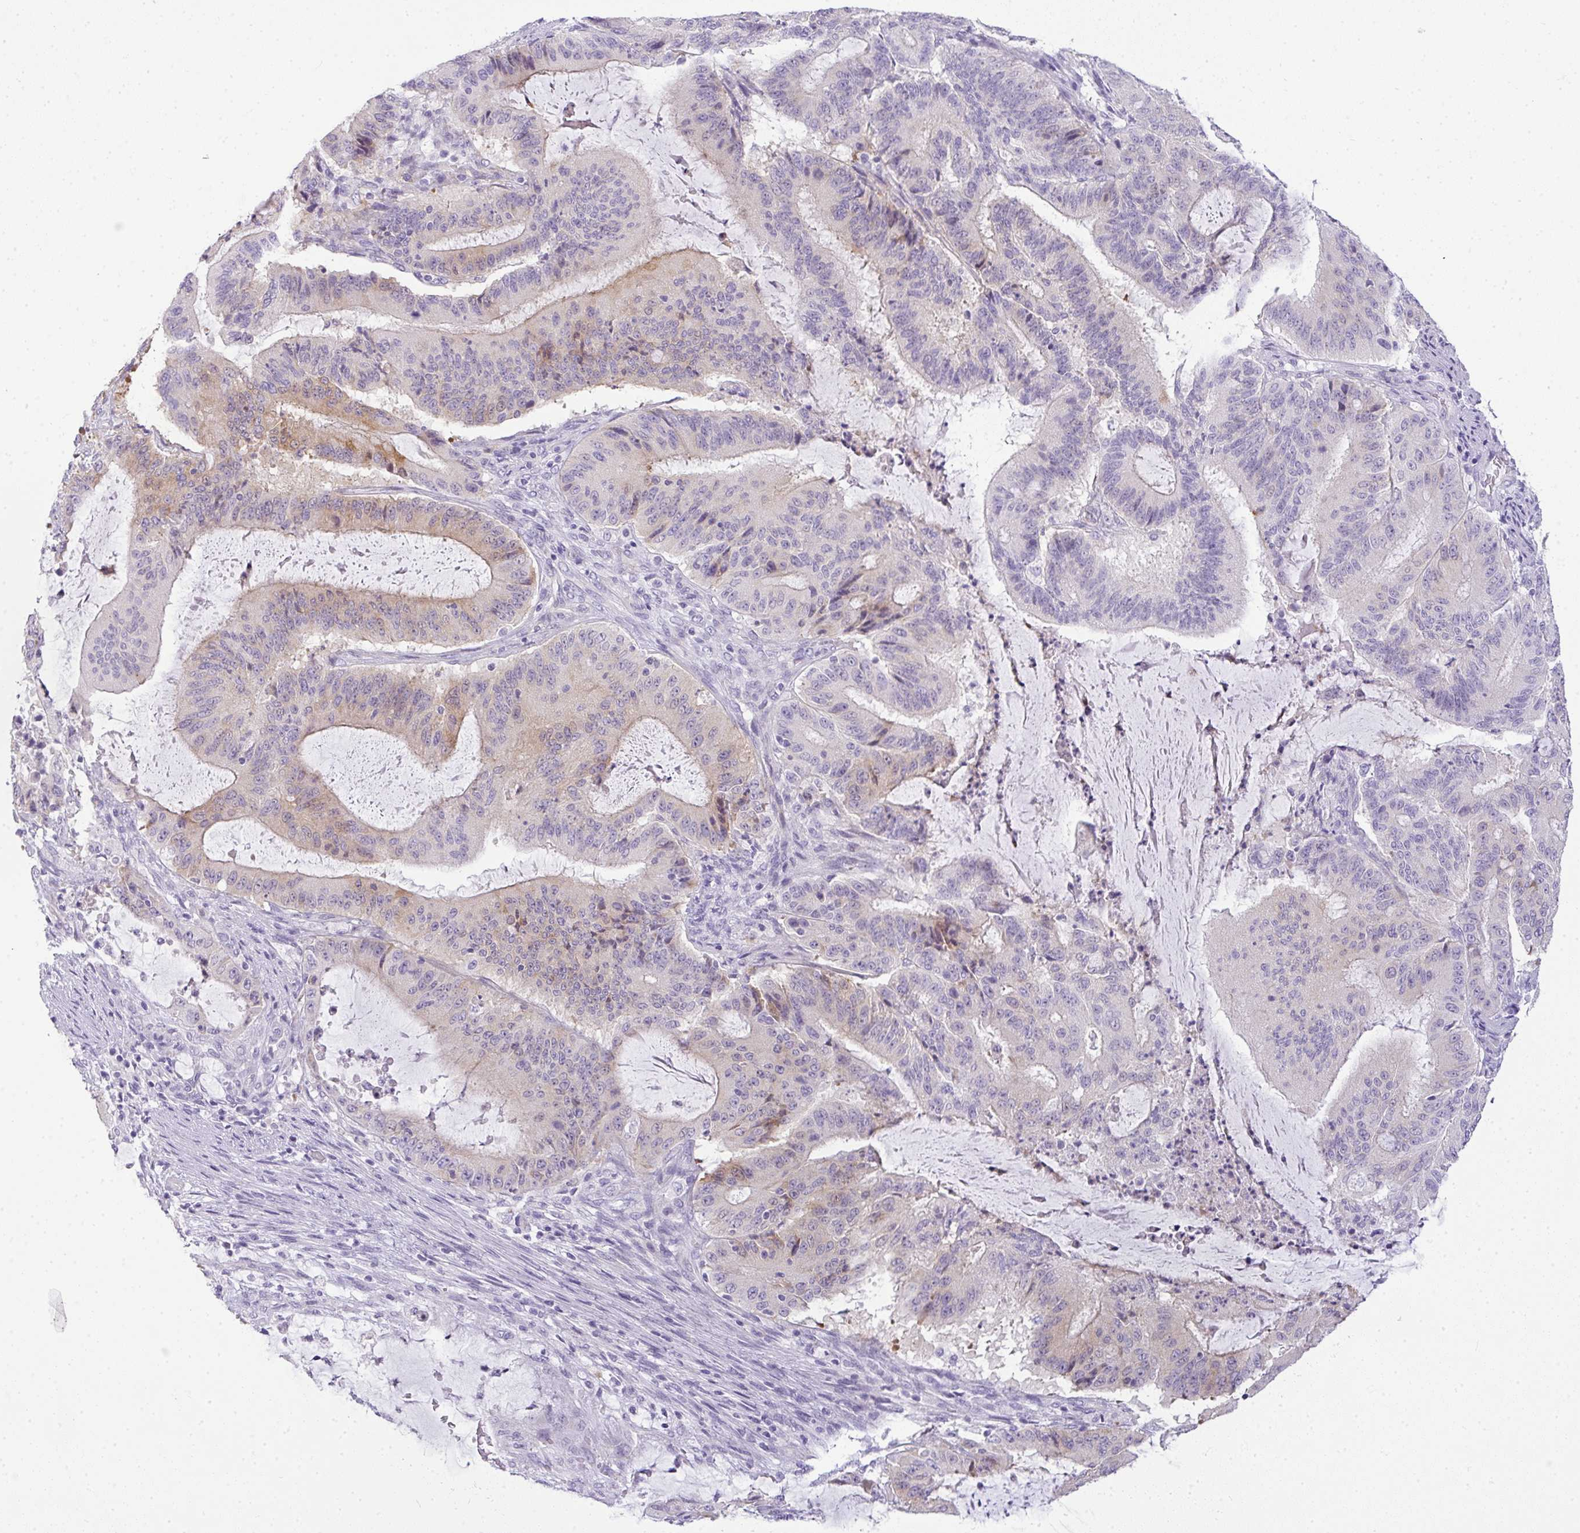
{"staining": {"intensity": "moderate", "quantity": "<25%", "location": "cytoplasmic/membranous"}, "tissue": "liver cancer", "cell_type": "Tumor cells", "image_type": "cancer", "snomed": [{"axis": "morphology", "description": "Normal tissue, NOS"}, {"axis": "morphology", "description": "Cholangiocarcinoma"}, {"axis": "topography", "description": "Liver"}, {"axis": "topography", "description": "Peripheral nerve tissue"}], "caption": "Immunohistochemical staining of cholangiocarcinoma (liver) shows low levels of moderate cytoplasmic/membranous positivity in approximately <25% of tumor cells. (Stains: DAB (3,3'-diaminobenzidine) in brown, nuclei in blue, Microscopy: brightfield microscopy at high magnification).", "gene": "LIPE", "patient": {"sex": "female", "age": 73}}